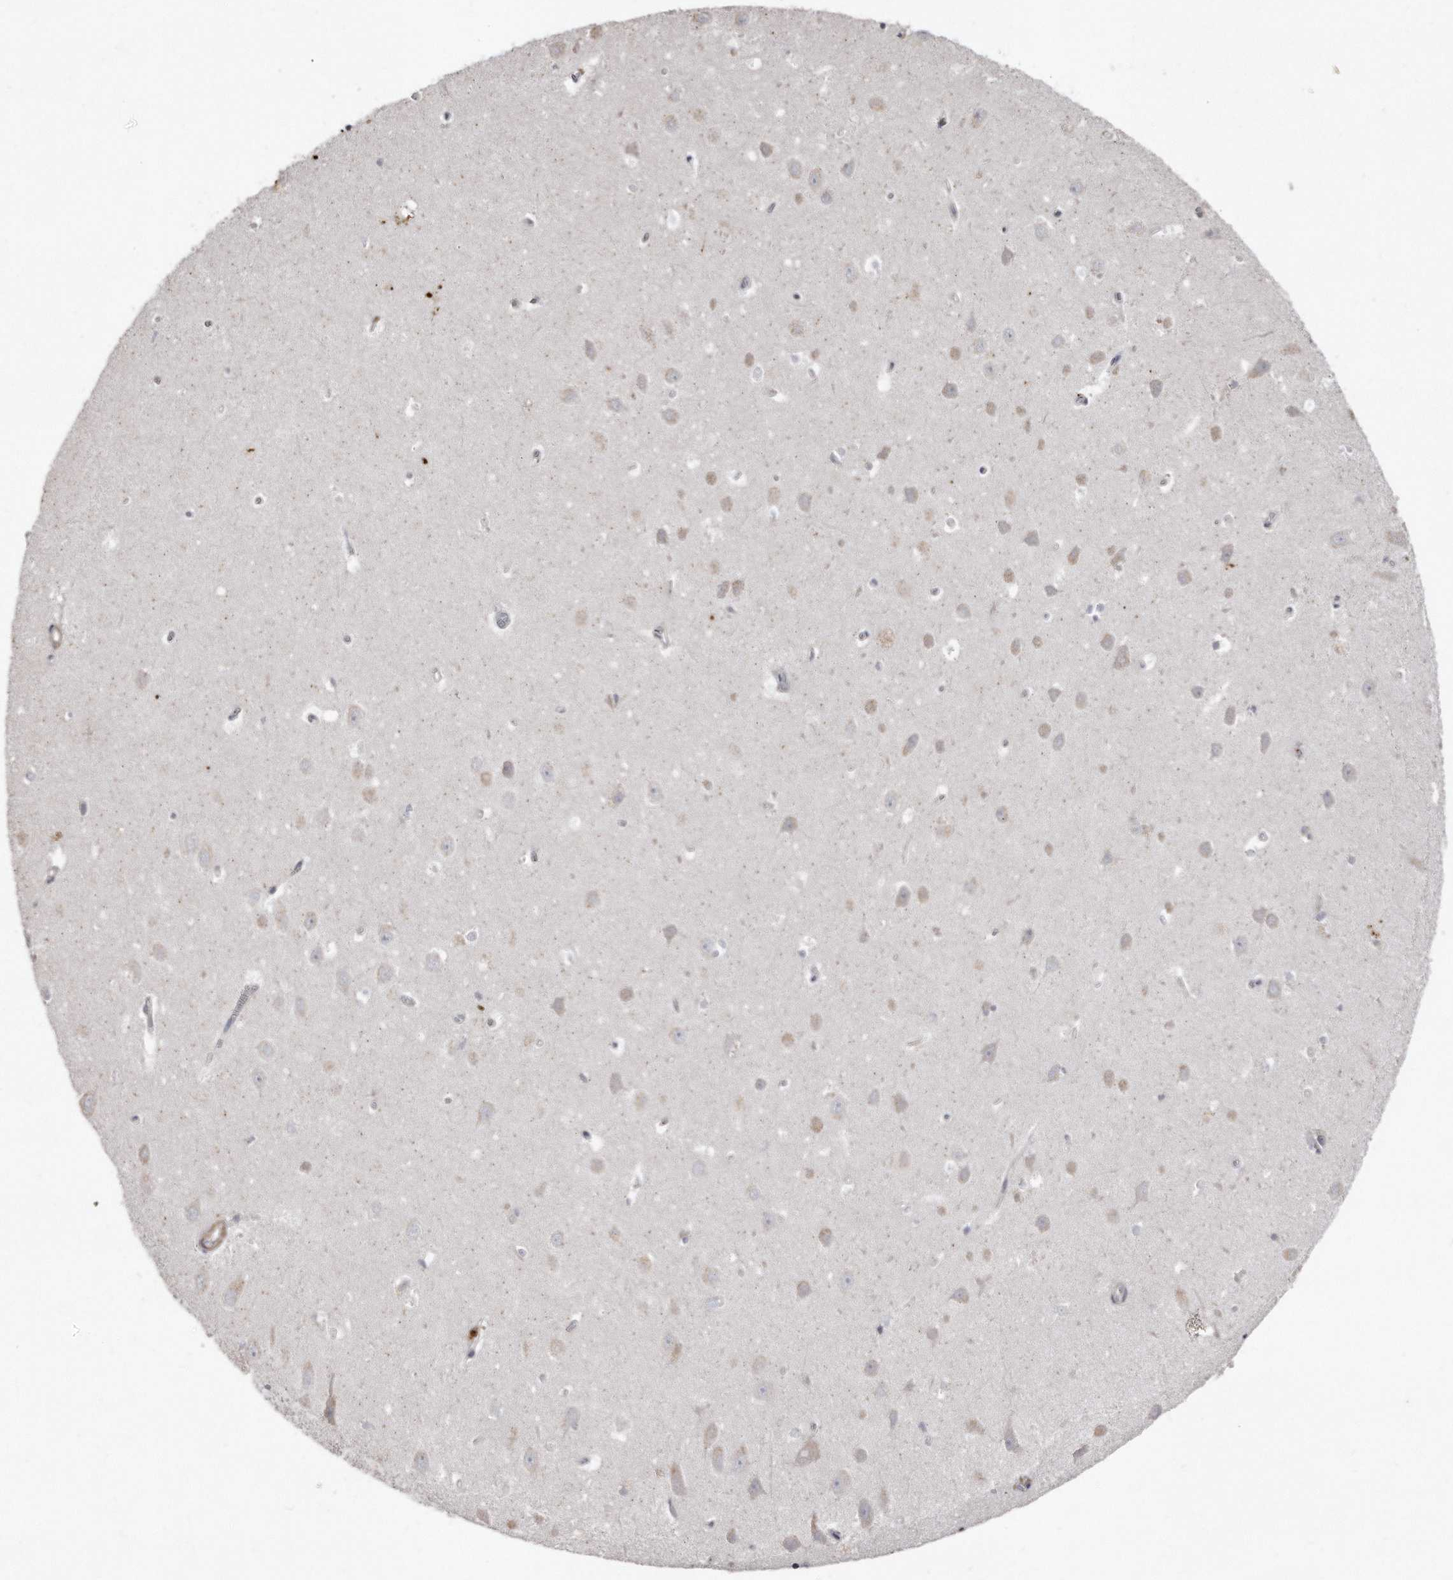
{"staining": {"intensity": "negative", "quantity": "none", "location": "none"}, "tissue": "hippocampus", "cell_type": "Glial cells", "image_type": "normal", "snomed": [{"axis": "morphology", "description": "Normal tissue, NOS"}, {"axis": "topography", "description": "Hippocampus"}], "caption": "The image demonstrates no staining of glial cells in benign hippocampus.", "gene": "LMOD1", "patient": {"sex": "female", "age": 64}}